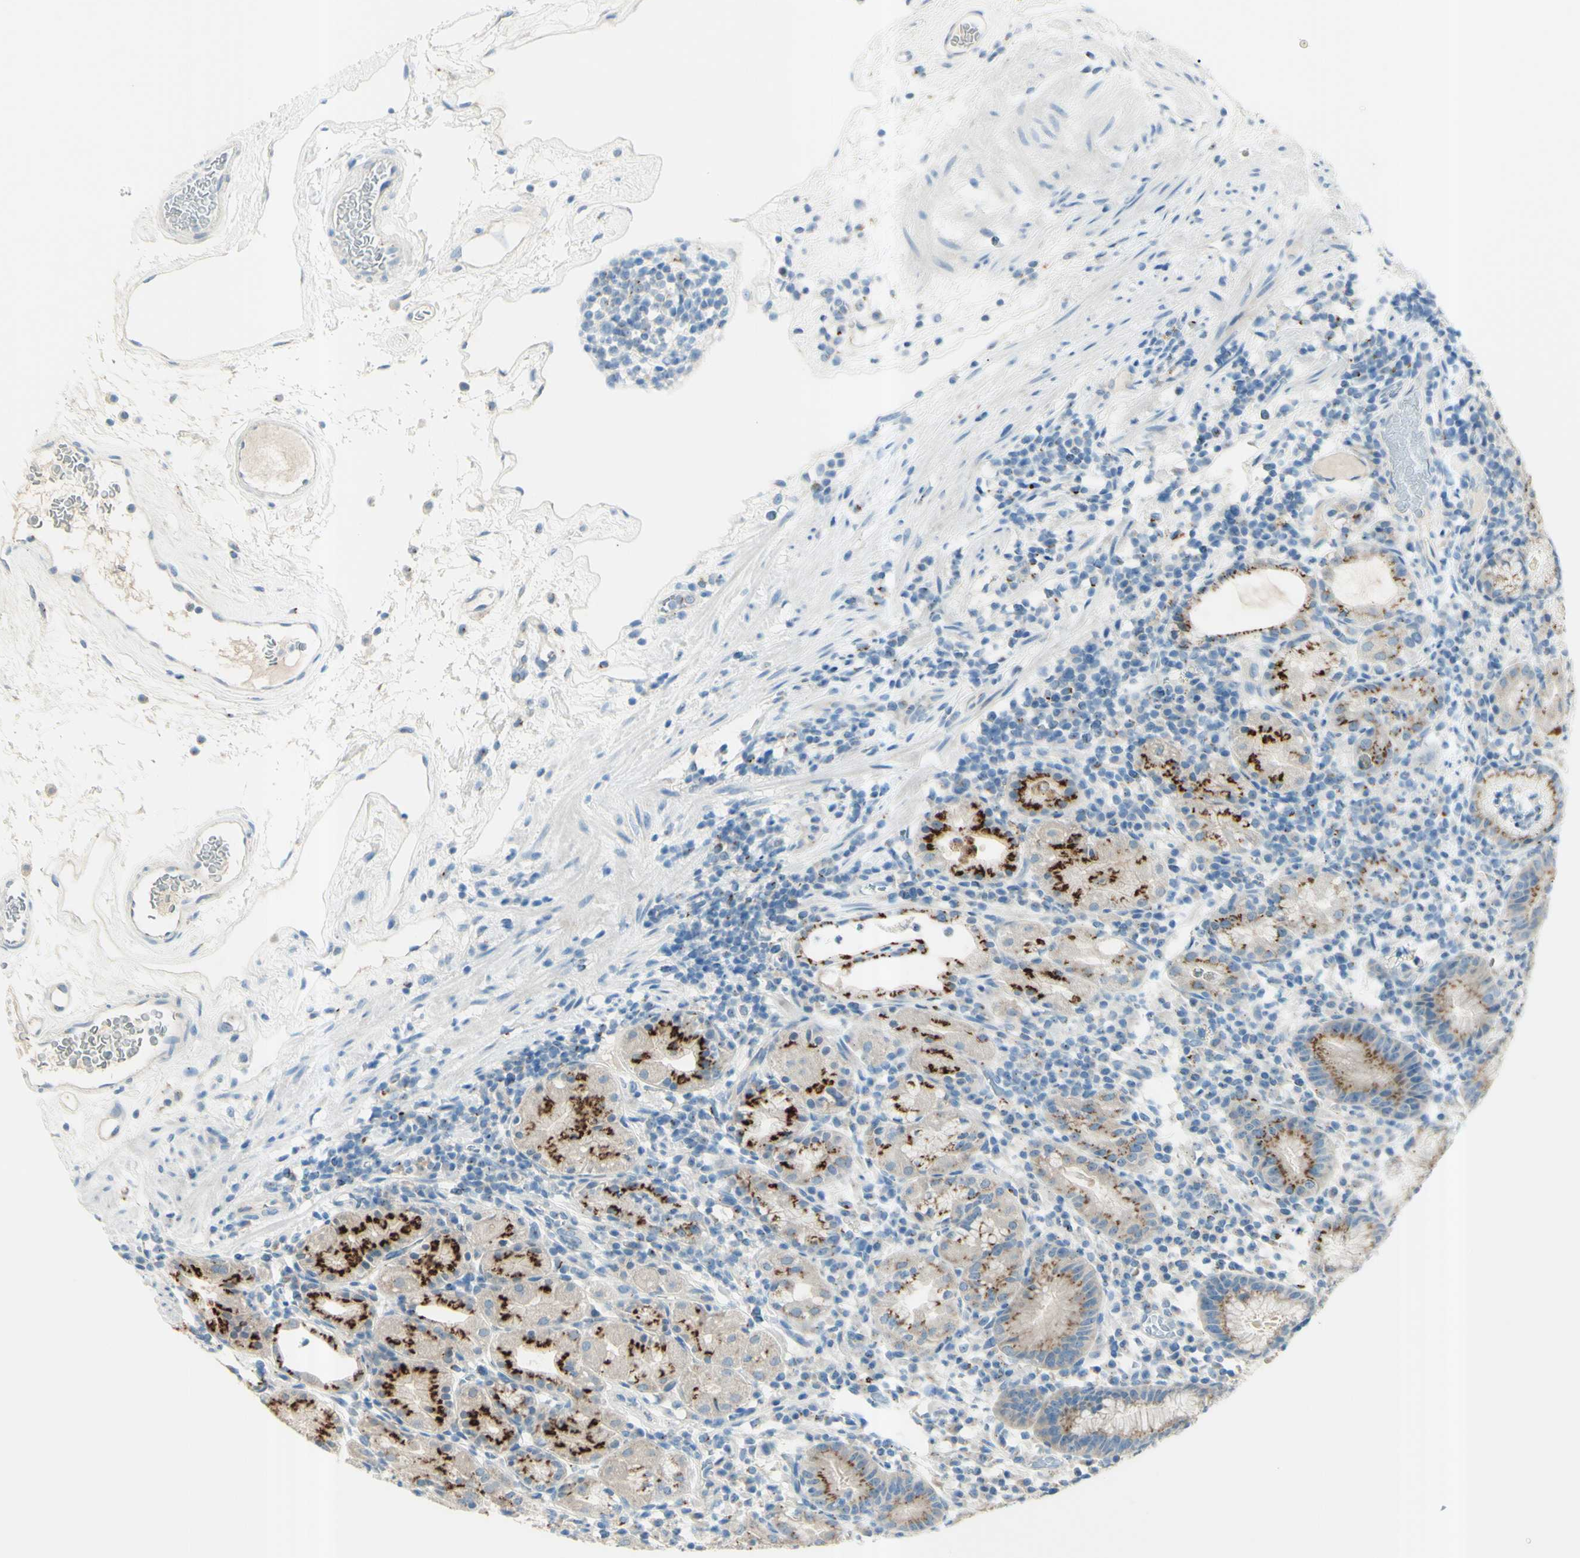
{"staining": {"intensity": "strong", "quantity": "25%-75%", "location": "cytoplasmic/membranous"}, "tissue": "stomach", "cell_type": "Glandular cells", "image_type": "normal", "snomed": [{"axis": "morphology", "description": "Normal tissue, NOS"}, {"axis": "topography", "description": "Stomach"}, {"axis": "topography", "description": "Stomach, lower"}], "caption": "Immunohistochemistry (IHC) staining of benign stomach, which demonstrates high levels of strong cytoplasmic/membranous staining in approximately 25%-75% of glandular cells indicating strong cytoplasmic/membranous protein staining. The staining was performed using DAB (brown) for protein detection and nuclei were counterstained in hematoxylin (blue).", "gene": "B4GALT1", "patient": {"sex": "female", "age": 75}}